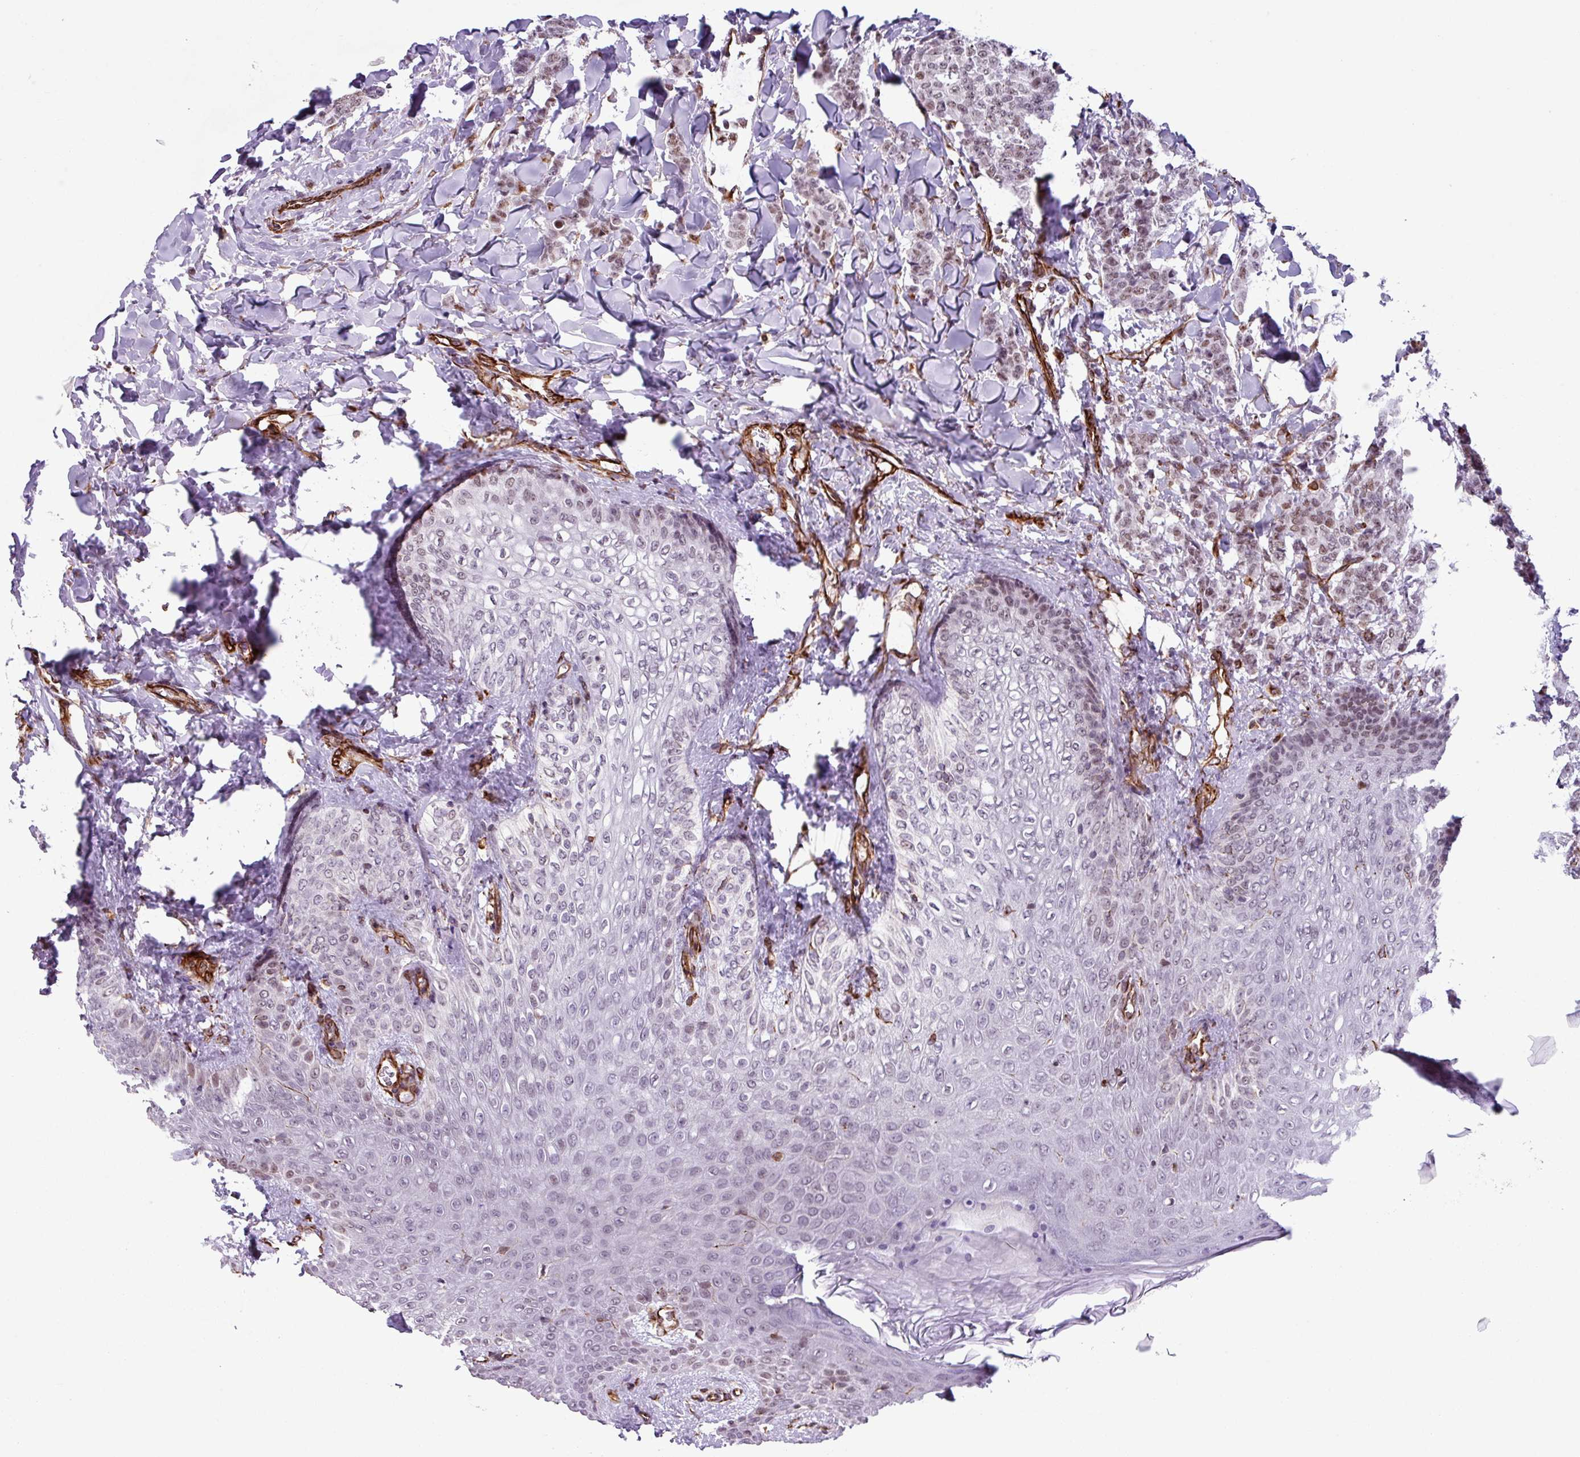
{"staining": {"intensity": "weak", "quantity": ">75%", "location": "nuclear"}, "tissue": "breast cancer", "cell_type": "Tumor cells", "image_type": "cancer", "snomed": [{"axis": "morphology", "description": "Duct carcinoma"}, {"axis": "topography", "description": "Breast"}], "caption": "An immunohistochemistry micrograph of tumor tissue is shown. Protein staining in brown labels weak nuclear positivity in invasive ductal carcinoma (breast) within tumor cells.", "gene": "CHD3", "patient": {"sex": "female", "age": 40}}